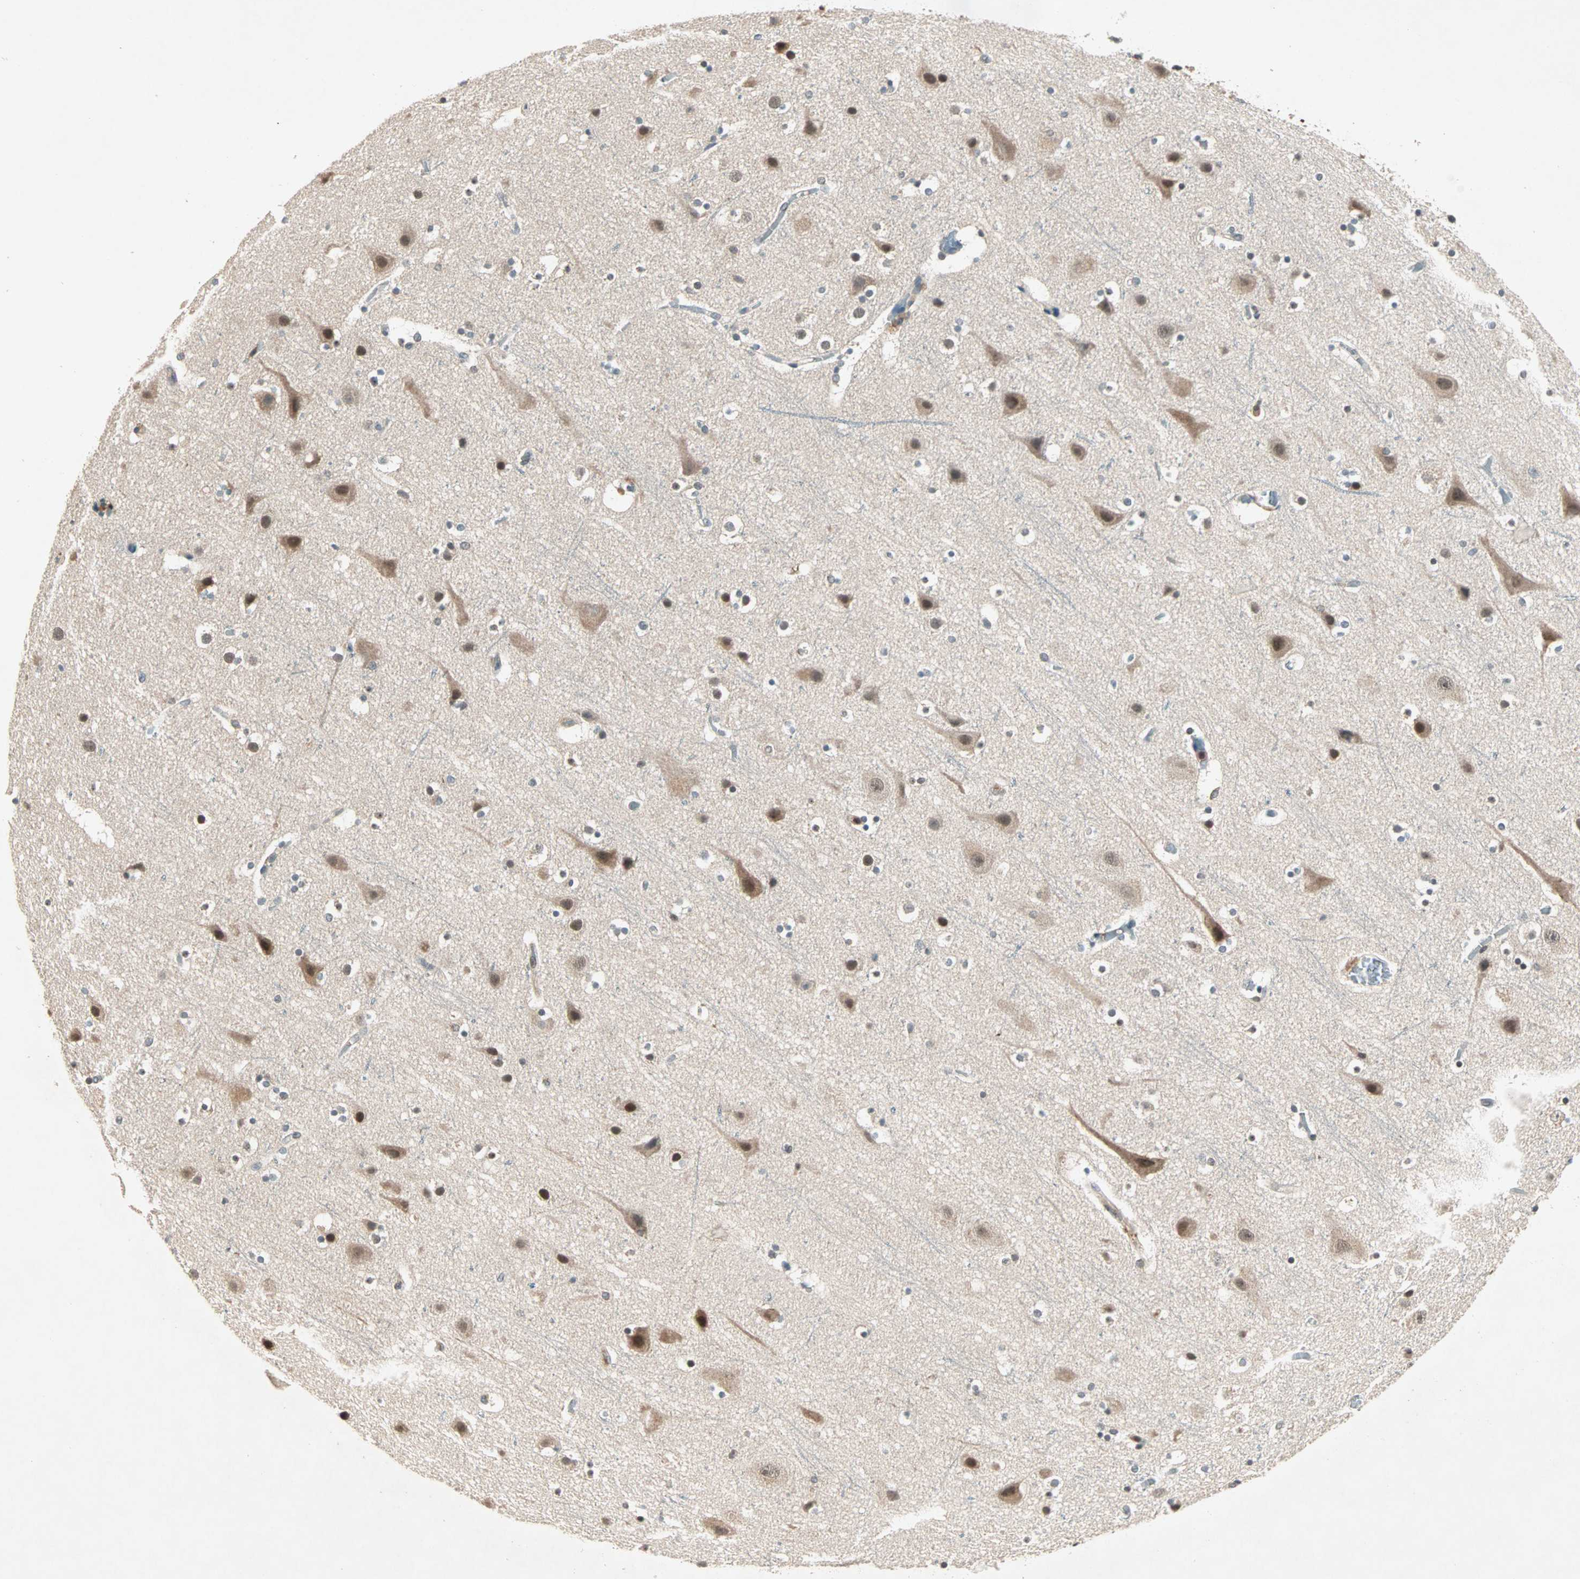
{"staining": {"intensity": "negative", "quantity": "none", "location": "none"}, "tissue": "cerebral cortex", "cell_type": "Endothelial cells", "image_type": "normal", "snomed": [{"axis": "morphology", "description": "Normal tissue, NOS"}, {"axis": "topography", "description": "Cerebral cortex"}], "caption": "Endothelial cells show no significant staining in benign cerebral cortex. (DAB (3,3'-diaminobenzidine) immunohistochemistry, high magnification).", "gene": "TEC", "patient": {"sex": "male", "age": 45}}